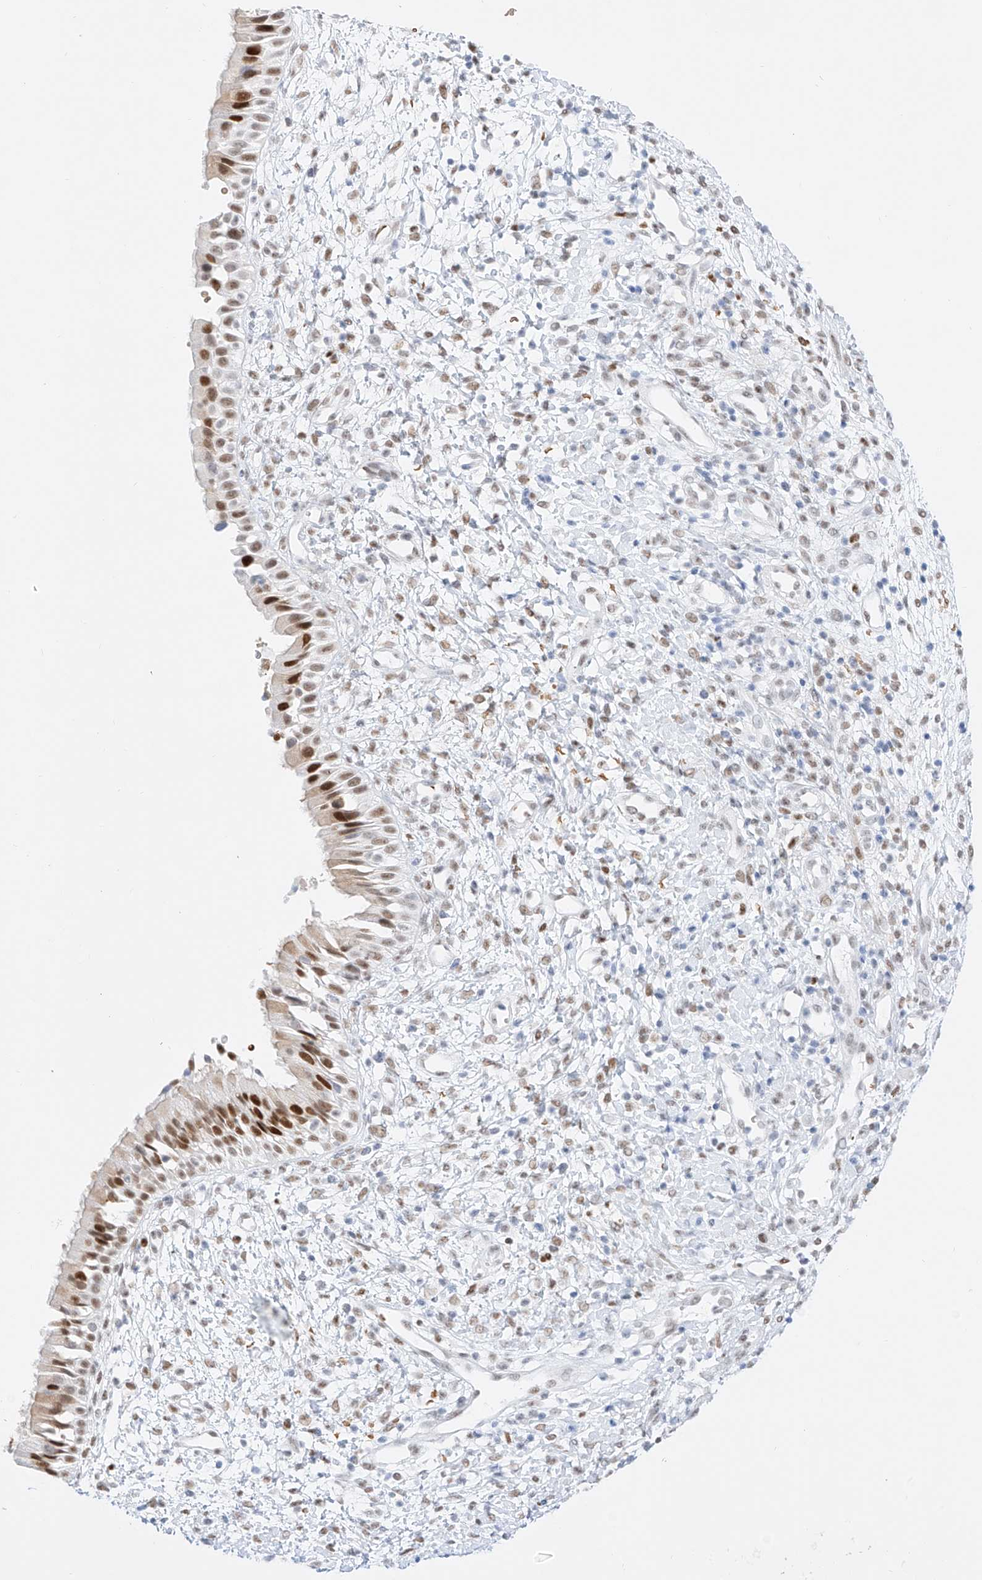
{"staining": {"intensity": "strong", "quantity": "25%-75%", "location": "nuclear"}, "tissue": "nasopharynx", "cell_type": "Respiratory epithelial cells", "image_type": "normal", "snomed": [{"axis": "morphology", "description": "Normal tissue, NOS"}, {"axis": "topography", "description": "Nasopharynx"}], "caption": "DAB (3,3'-diaminobenzidine) immunohistochemical staining of unremarkable nasopharynx reveals strong nuclear protein expression in approximately 25%-75% of respiratory epithelial cells.", "gene": "APIP", "patient": {"sex": "male", "age": 22}}